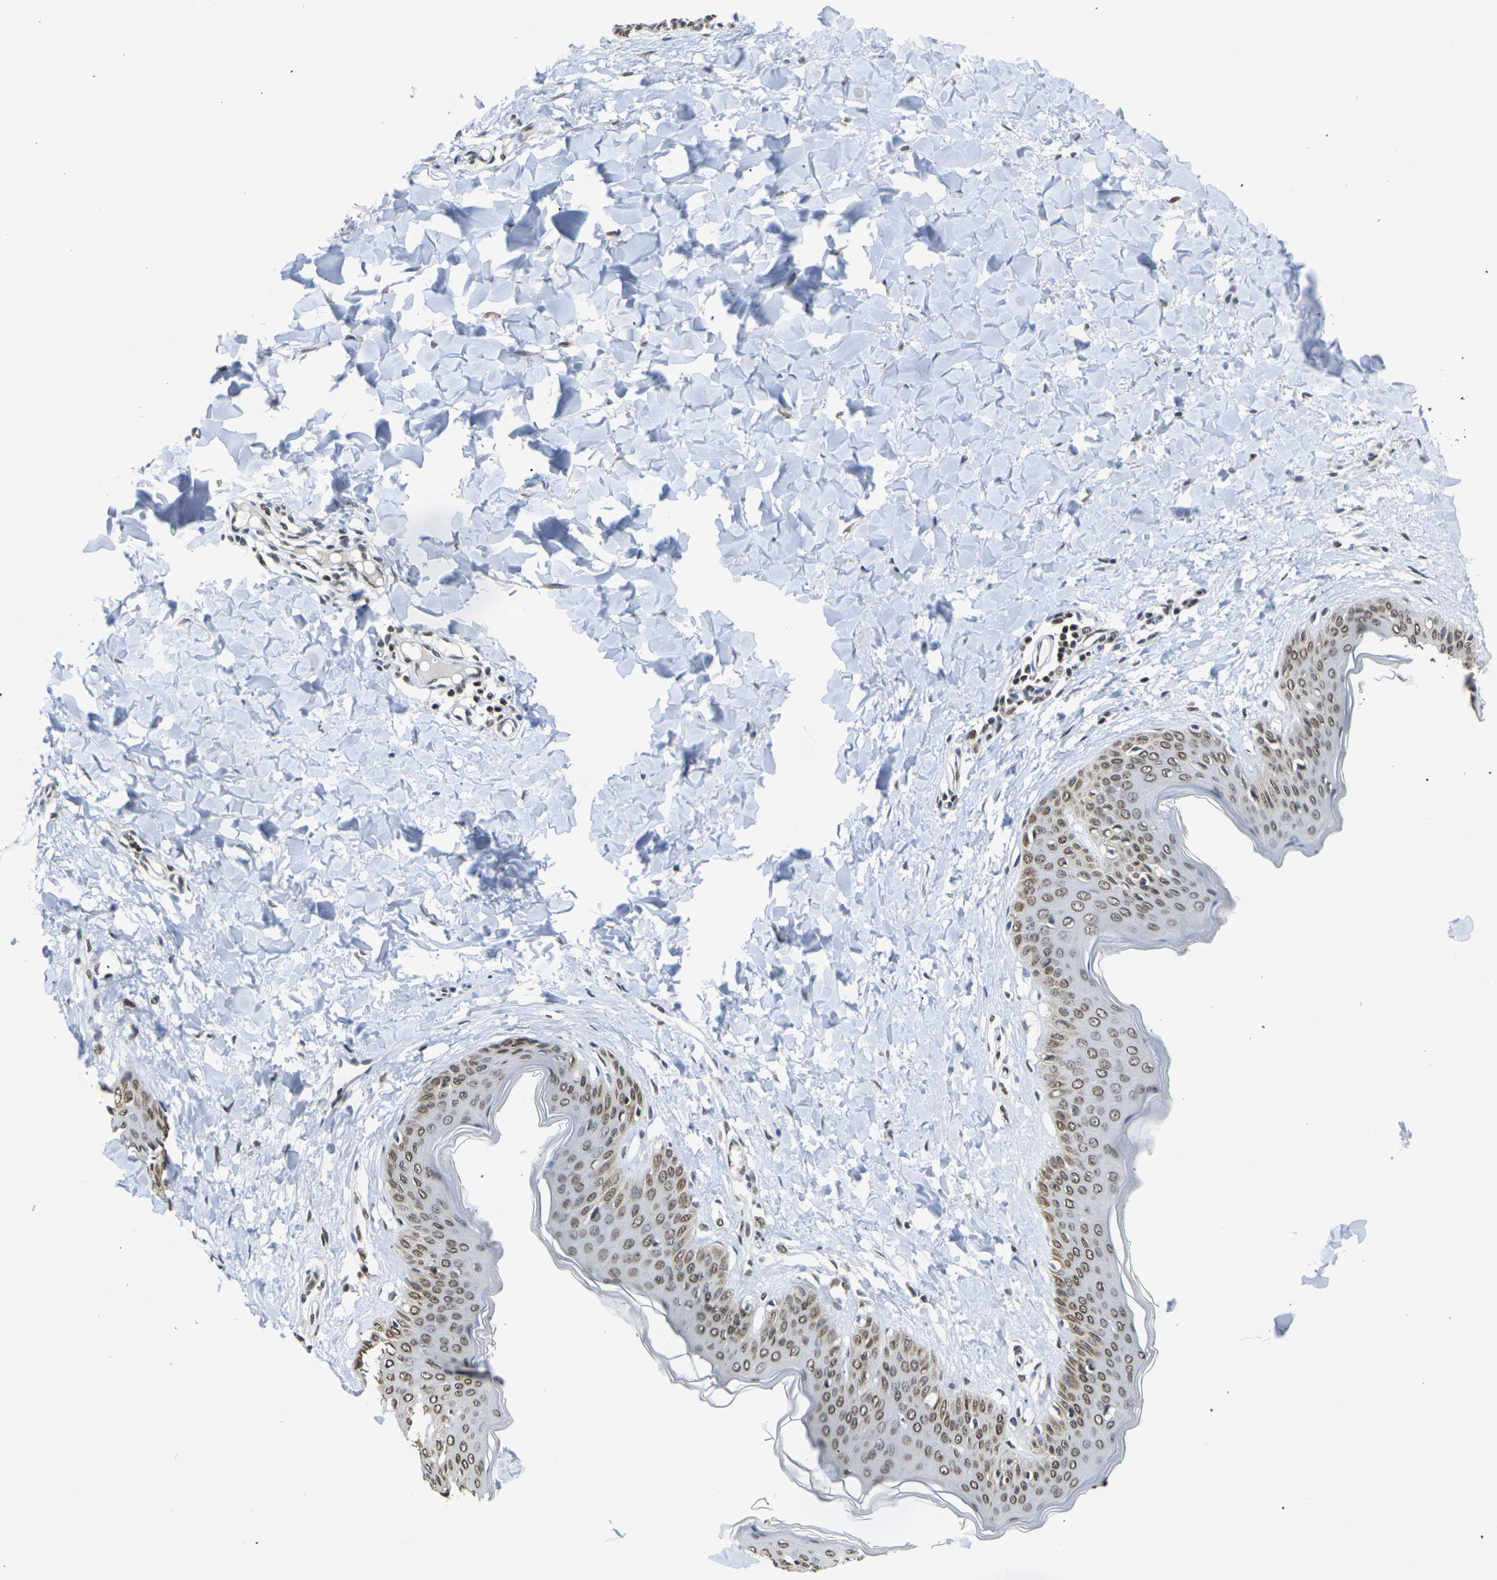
{"staining": {"intensity": "weak", "quantity": "25%-75%", "location": "nuclear"}, "tissue": "skin", "cell_type": "Fibroblasts", "image_type": "normal", "snomed": [{"axis": "morphology", "description": "Normal tissue, NOS"}, {"axis": "topography", "description": "Skin"}], "caption": "Protein analysis of normal skin shows weak nuclear positivity in about 25%-75% of fibroblasts. (DAB IHC, brown staining for protein, blue staining for nuclei).", "gene": "ETV5", "patient": {"sex": "female", "age": 17}}